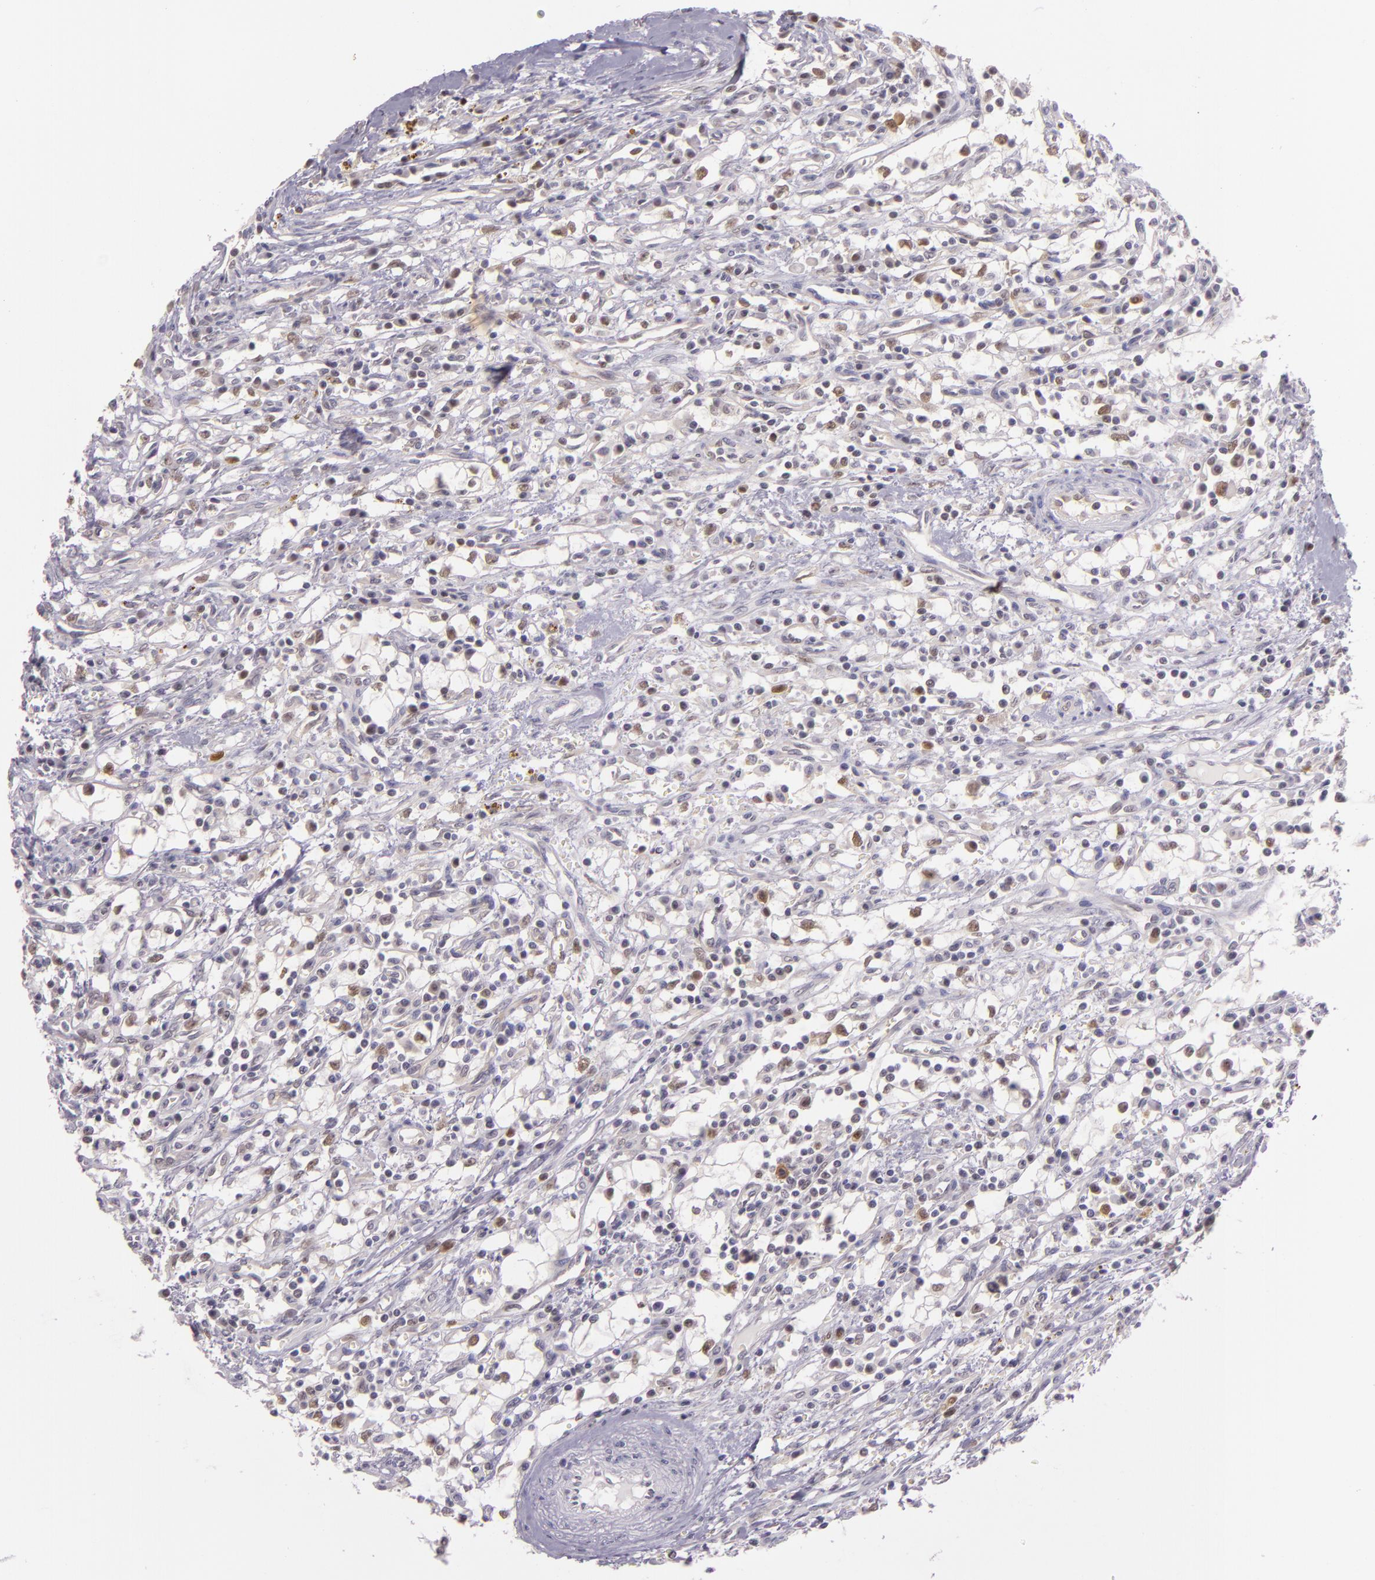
{"staining": {"intensity": "weak", "quantity": "25%-75%", "location": "nuclear"}, "tissue": "renal cancer", "cell_type": "Tumor cells", "image_type": "cancer", "snomed": [{"axis": "morphology", "description": "Adenocarcinoma, NOS"}, {"axis": "topography", "description": "Kidney"}], "caption": "Immunohistochemical staining of human renal cancer demonstrates weak nuclear protein positivity in approximately 25%-75% of tumor cells. The staining was performed using DAB (3,3'-diaminobenzidine) to visualize the protein expression in brown, while the nuclei were stained in blue with hematoxylin (Magnification: 20x).", "gene": "HSPA8", "patient": {"sex": "male", "age": 82}}